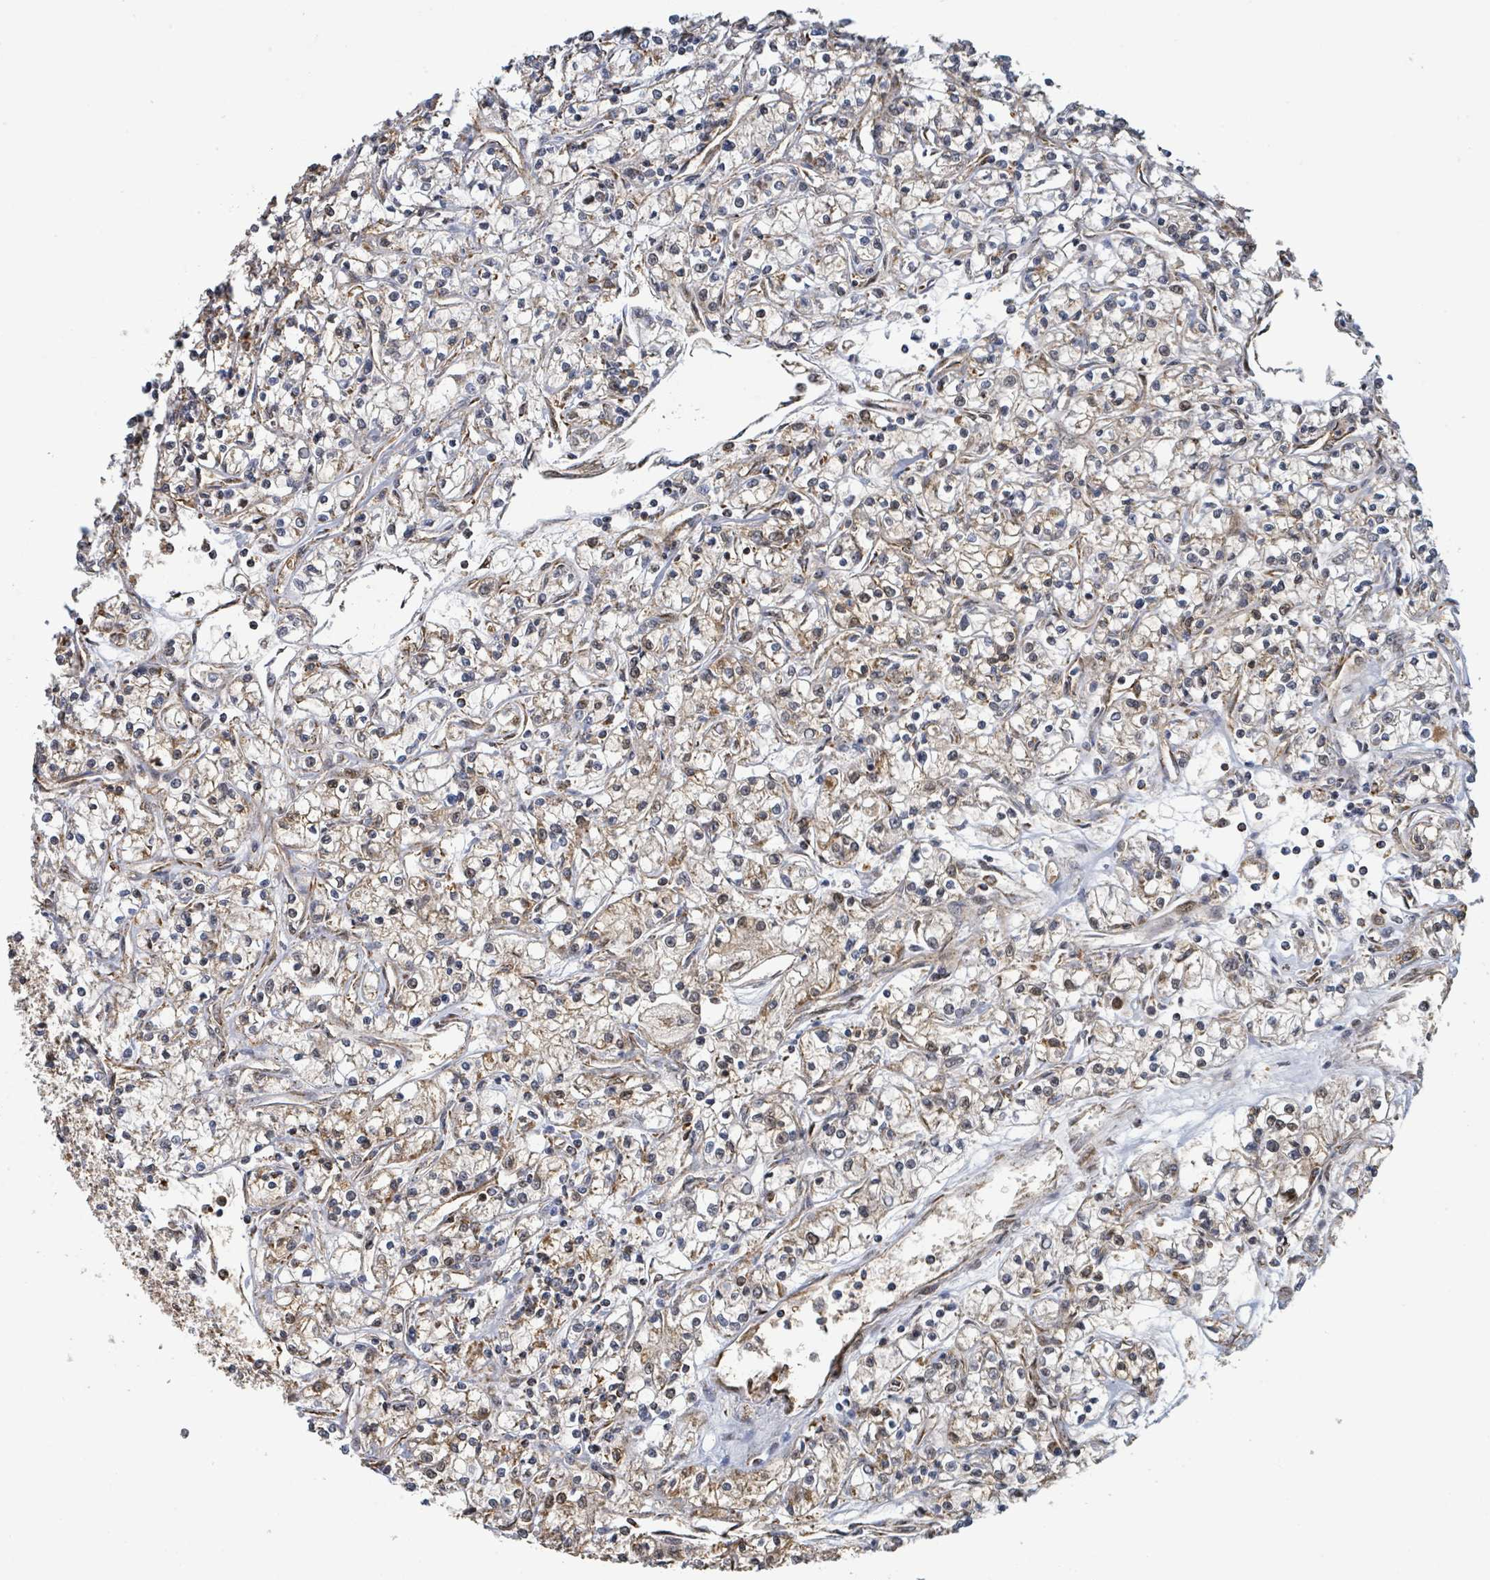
{"staining": {"intensity": "weak", "quantity": ">75%", "location": "cytoplasmic/membranous"}, "tissue": "renal cancer", "cell_type": "Tumor cells", "image_type": "cancer", "snomed": [{"axis": "morphology", "description": "Adenocarcinoma, NOS"}, {"axis": "topography", "description": "Kidney"}], "caption": "Tumor cells demonstrate low levels of weak cytoplasmic/membranous staining in approximately >75% of cells in human renal adenocarcinoma.", "gene": "PSMB7", "patient": {"sex": "female", "age": 59}}